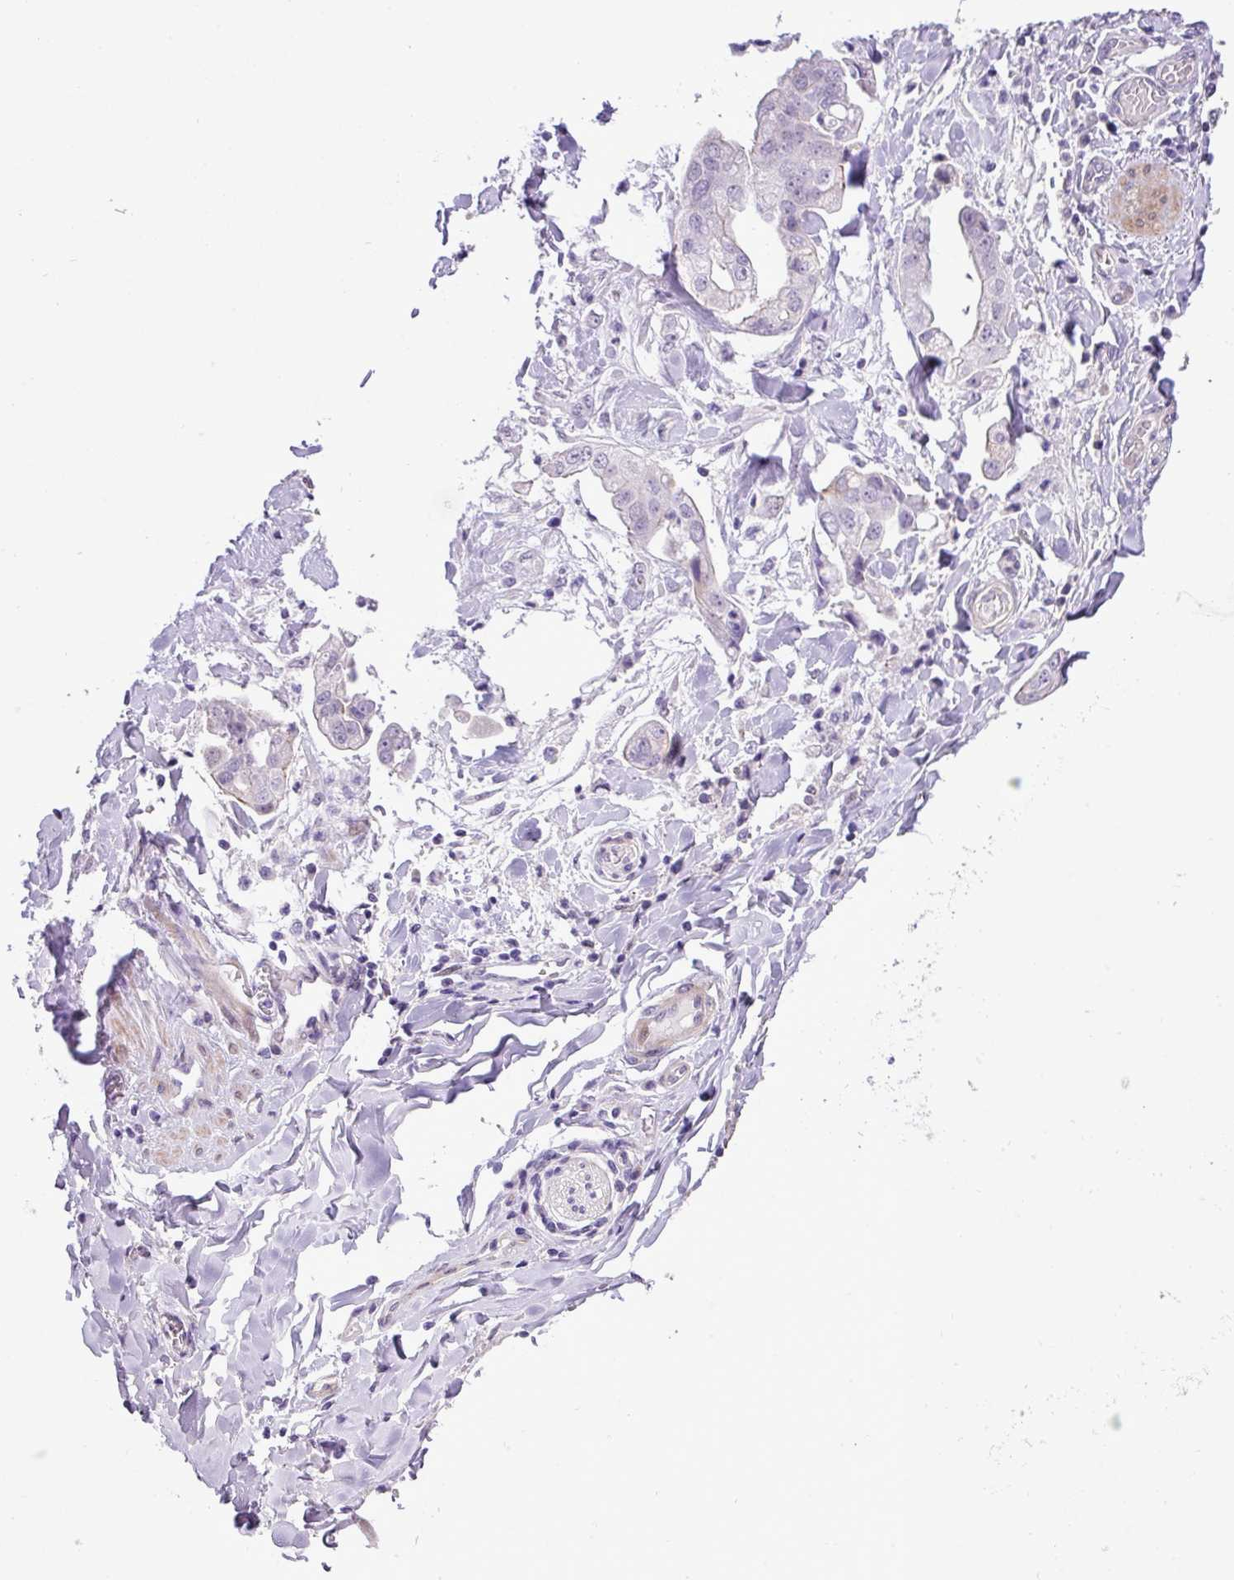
{"staining": {"intensity": "negative", "quantity": "none", "location": "none"}, "tissue": "stomach cancer", "cell_type": "Tumor cells", "image_type": "cancer", "snomed": [{"axis": "morphology", "description": "Adenocarcinoma, NOS"}, {"axis": "topography", "description": "Stomach"}], "caption": "Immunohistochemical staining of adenocarcinoma (stomach) exhibits no significant staining in tumor cells. (Brightfield microscopy of DAB (3,3'-diaminobenzidine) immunohistochemistry (IHC) at high magnification).", "gene": "YLPM1", "patient": {"sex": "male", "age": 62}}